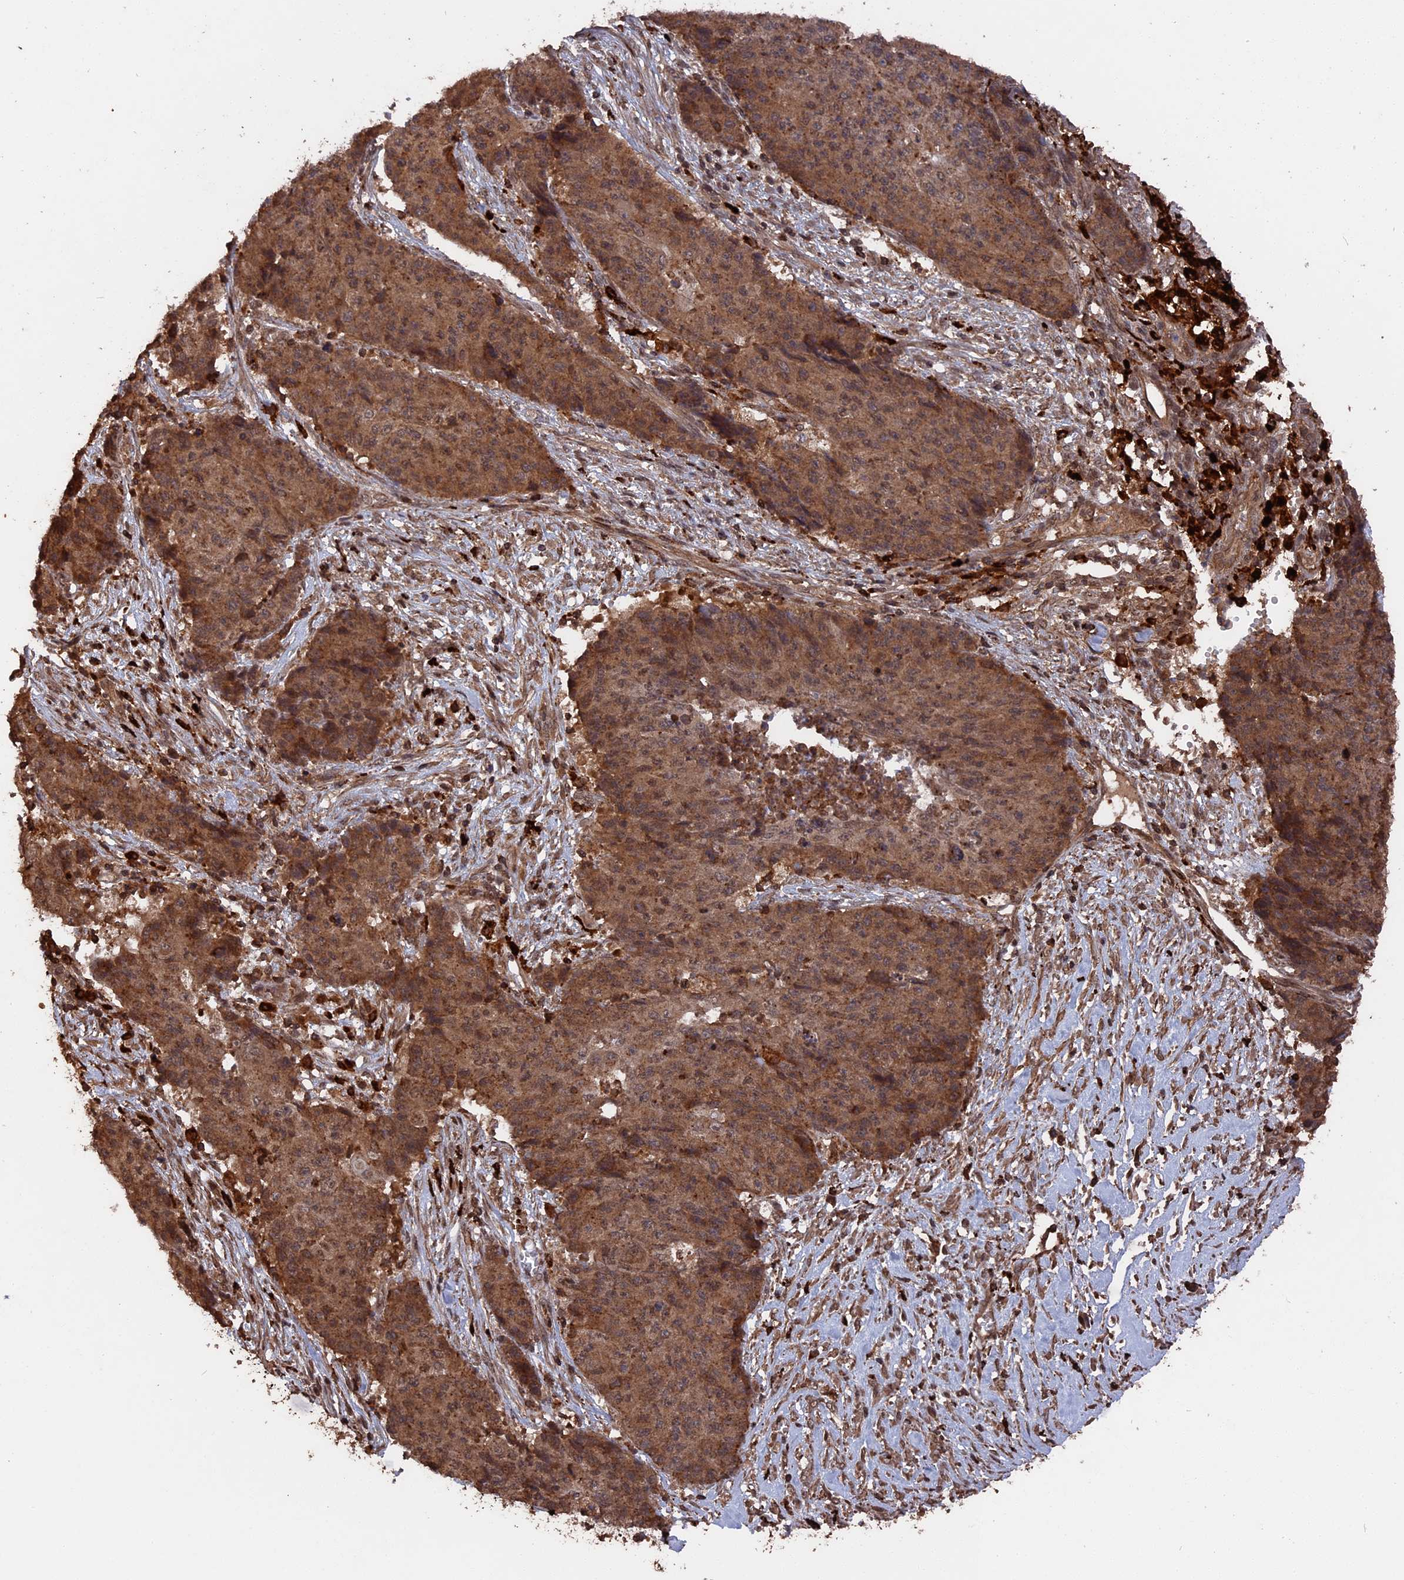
{"staining": {"intensity": "moderate", "quantity": ">75%", "location": "cytoplasmic/membranous,nuclear"}, "tissue": "ovarian cancer", "cell_type": "Tumor cells", "image_type": "cancer", "snomed": [{"axis": "morphology", "description": "Carcinoma, endometroid"}, {"axis": "topography", "description": "Ovary"}], "caption": "A medium amount of moderate cytoplasmic/membranous and nuclear expression is present in about >75% of tumor cells in ovarian endometroid carcinoma tissue.", "gene": "TELO2", "patient": {"sex": "female", "age": 42}}